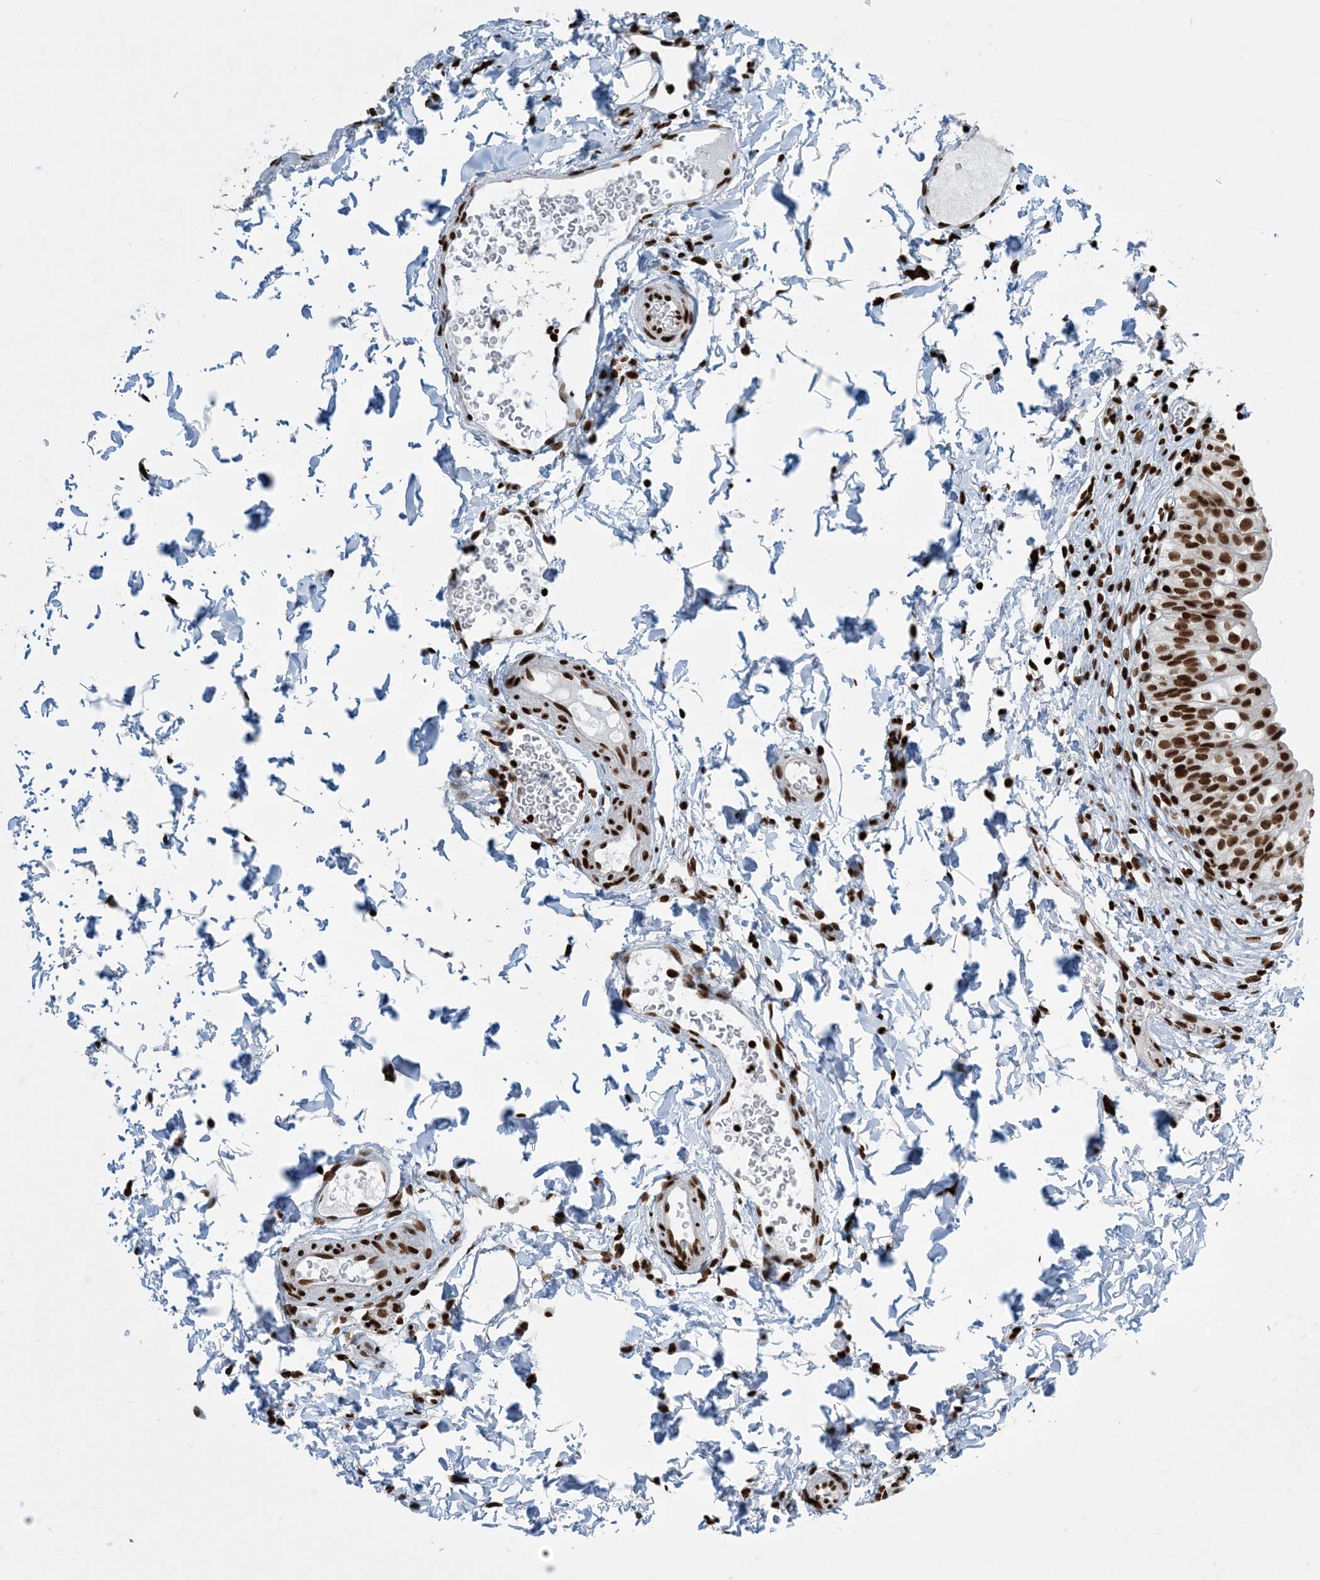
{"staining": {"intensity": "strong", "quantity": ">75%", "location": "nuclear"}, "tissue": "urinary bladder", "cell_type": "Urothelial cells", "image_type": "normal", "snomed": [{"axis": "morphology", "description": "Normal tissue, NOS"}, {"axis": "topography", "description": "Urinary bladder"}], "caption": "Approximately >75% of urothelial cells in normal urinary bladder exhibit strong nuclear protein positivity as visualized by brown immunohistochemical staining.", "gene": "H3", "patient": {"sex": "male", "age": 55}}